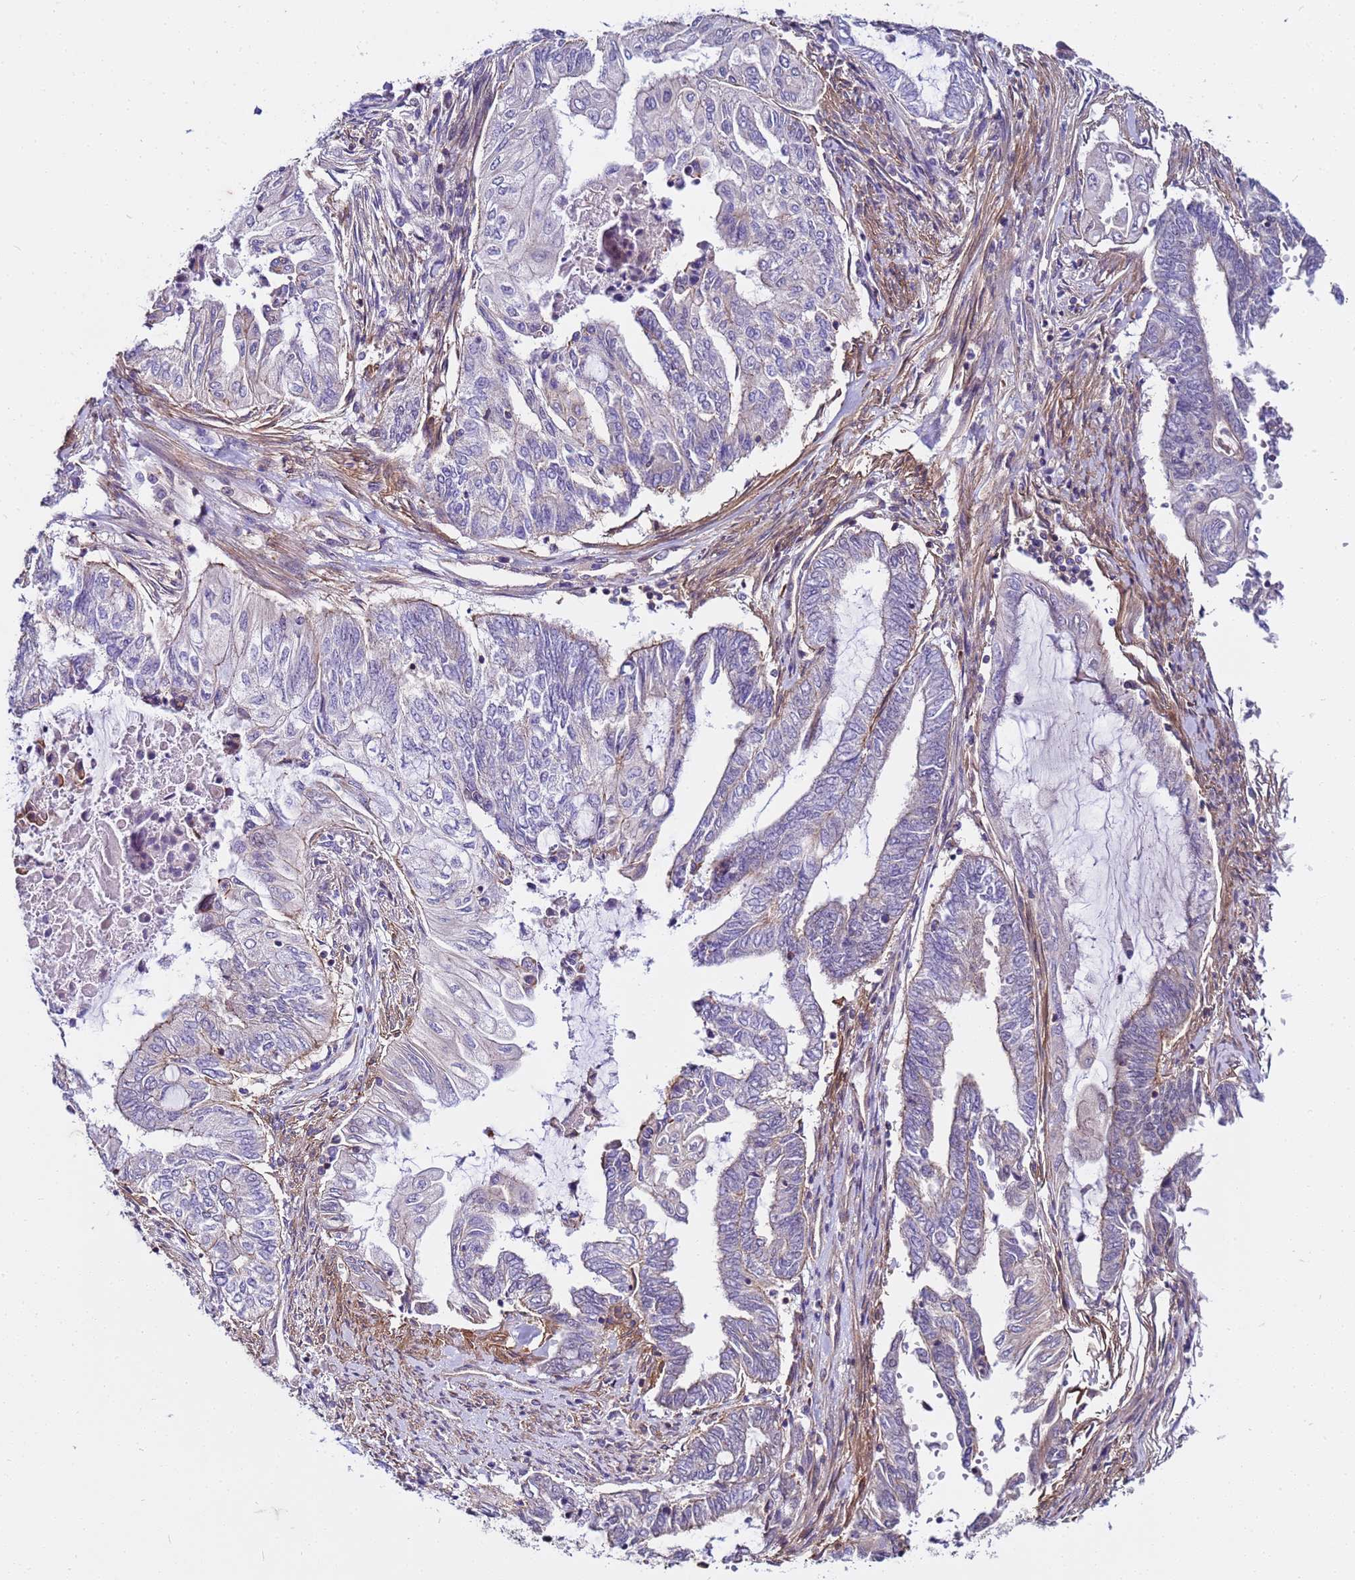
{"staining": {"intensity": "negative", "quantity": "none", "location": "none"}, "tissue": "endometrial cancer", "cell_type": "Tumor cells", "image_type": "cancer", "snomed": [{"axis": "morphology", "description": "Adenocarcinoma, NOS"}, {"axis": "topography", "description": "Uterus"}, {"axis": "topography", "description": "Endometrium"}], "caption": "Endometrial cancer (adenocarcinoma) was stained to show a protein in brown. There is no significant expression in tumor cells.", "gene": "STK38", "patient": {"sex": "female", "age": 70}}